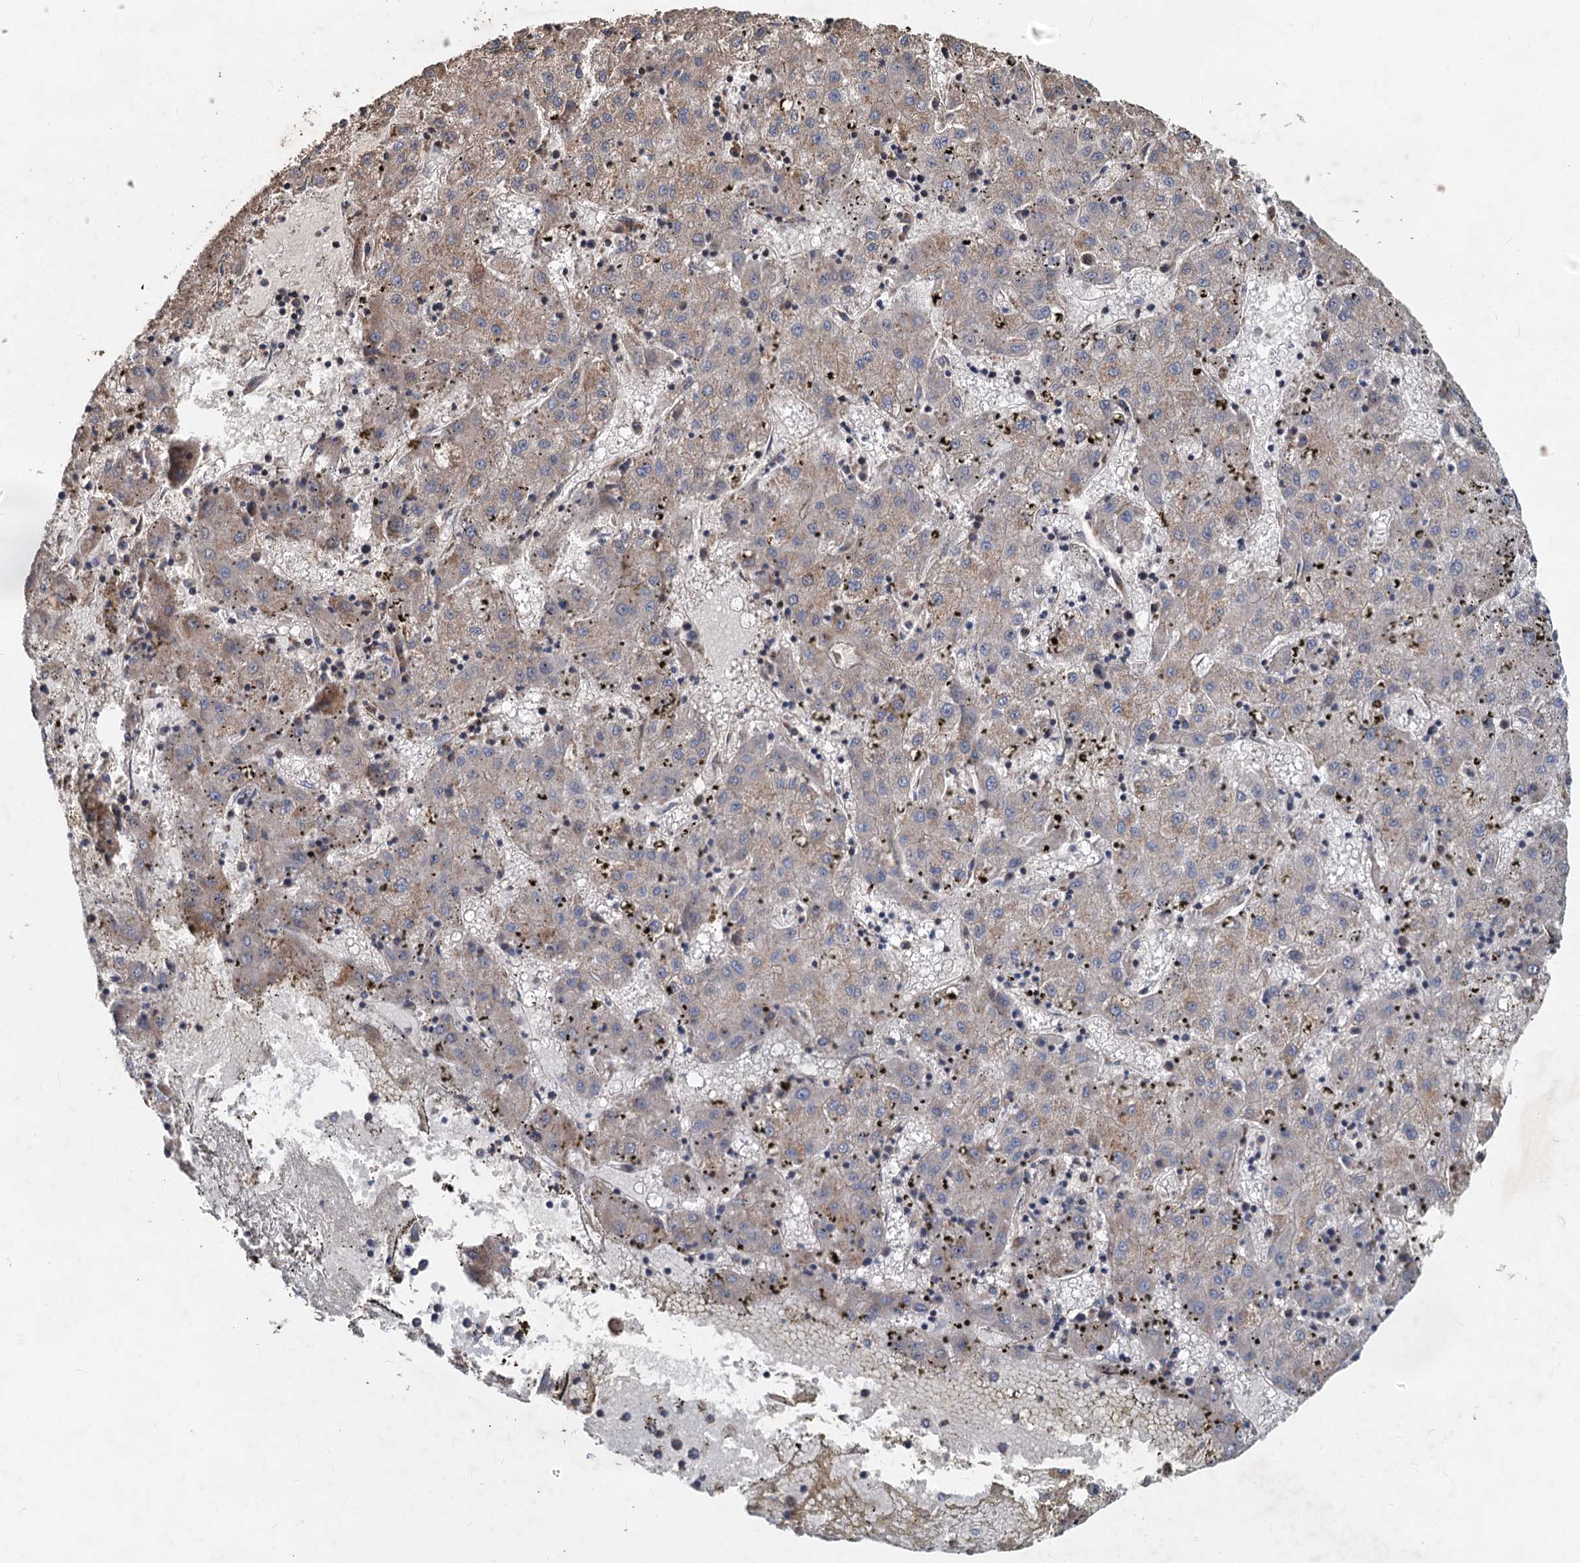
{"staining": {"intensity": "moderate", "quantity": "25%-75%", "location": "cytoplasmic/membranous"}, "tissue": "liver cancer", "cell_type": "Tumor cells", "image_type": "cancer", "snomed": [{"axis": "morphology", "description": "Carcinoma, Hepatocellular, NOS"}, {"axis": "topography", "description": "Liver"}], "caption": "Protein staining shows moderate cytoplasmic/membranous positivity in approximately 25%-75% of tumor cells in liver cancer (hepatocellular carcinoma).", "gene": "SDS", "patient": {"sex": "male", "age": 72}}